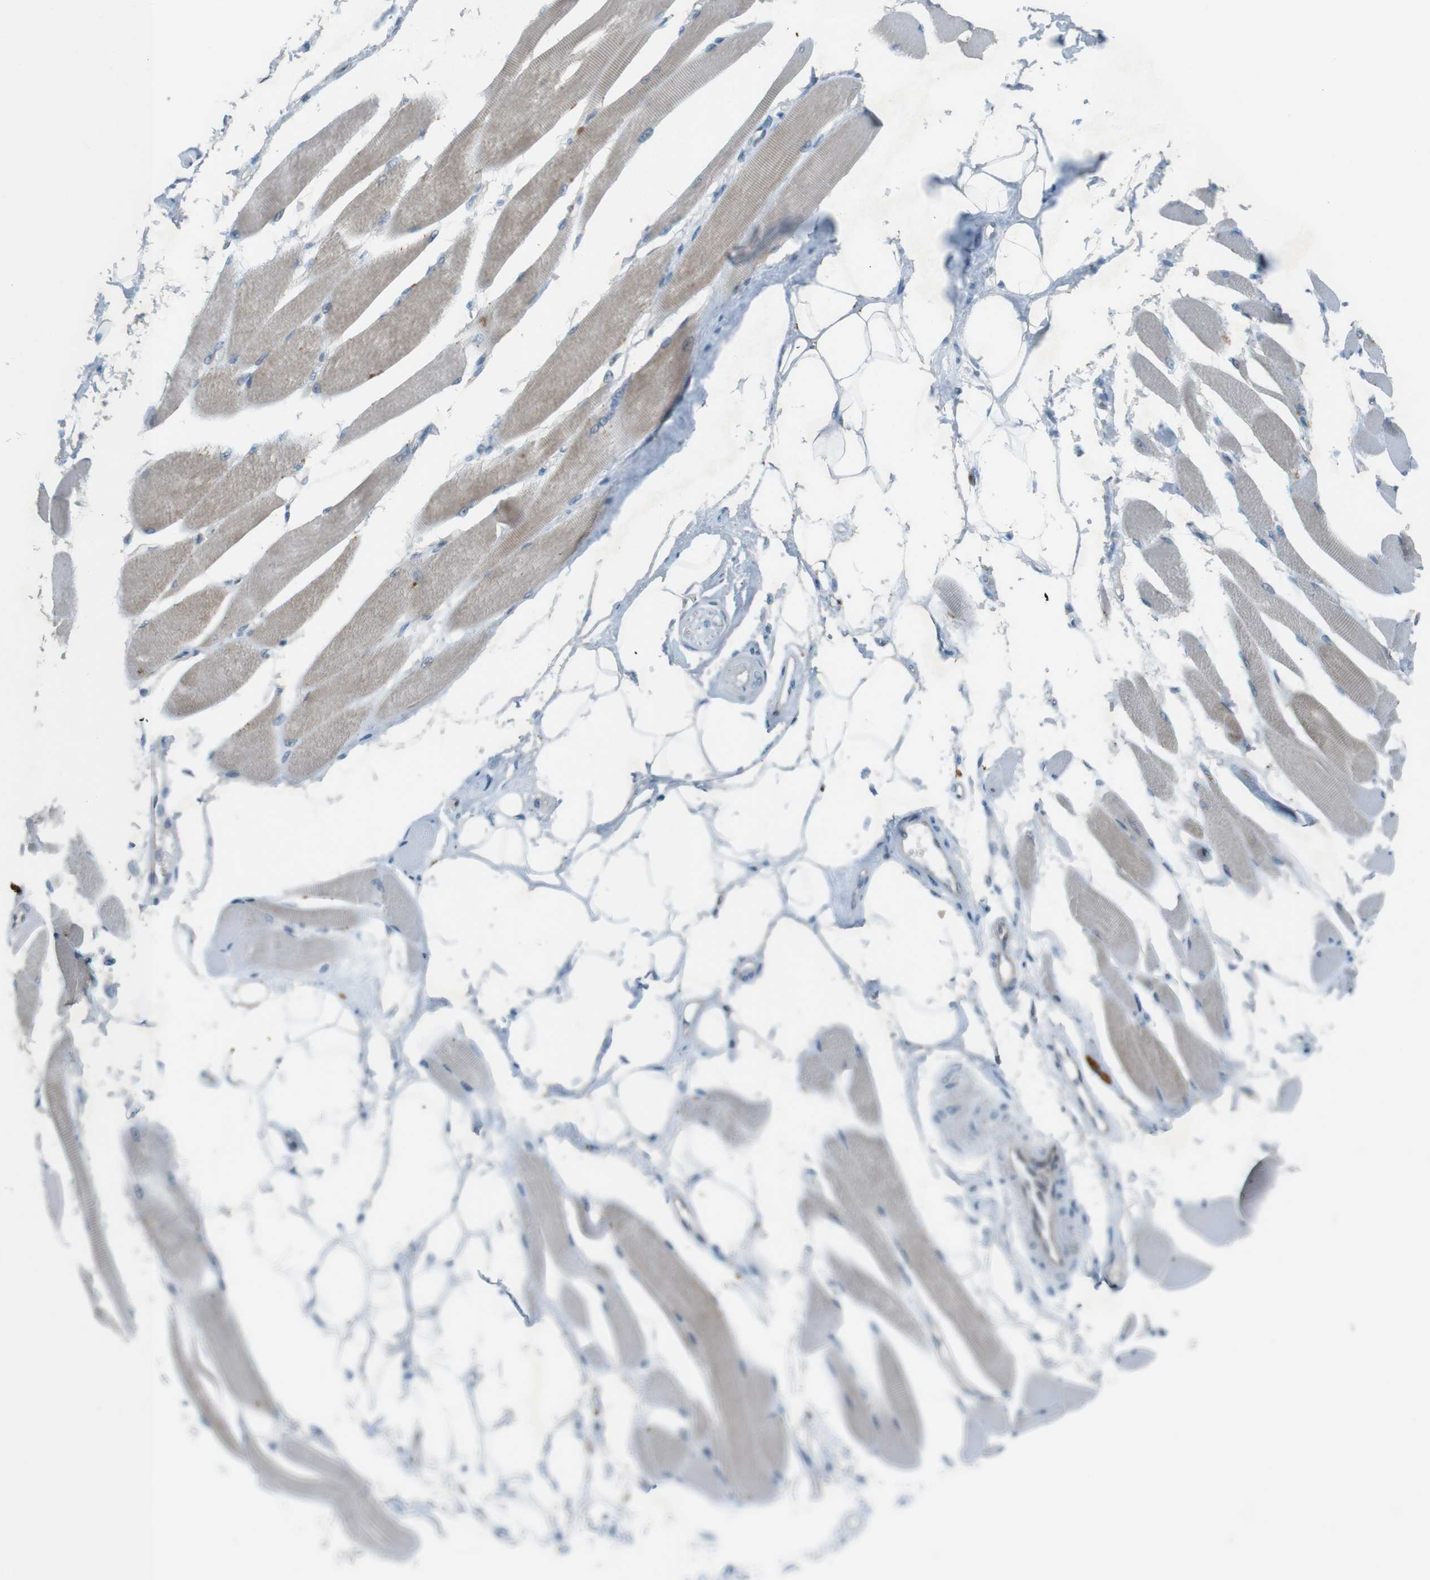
{"staining": {"intensity": "negative", "quantity": "none", "location": "none"}, "tissue": "skeletal muscle", "cell_type": "Myocytes", "image_type": "normal", "snomed": [{"axis": "morphology", "description": "Normal tissue, NOS"}, {"axis": "topography", "description": "Skeletal muscle"}, {"axis": "topography", "description": "Peripheral nerve tissue"}], "caption": "Human skeletal muscle stained for a protein using immunohistochemistry demonstrates no staining in myocytes.", "gene": "ZDHHC20", "patient": {"sex": "female", "age": 84}}